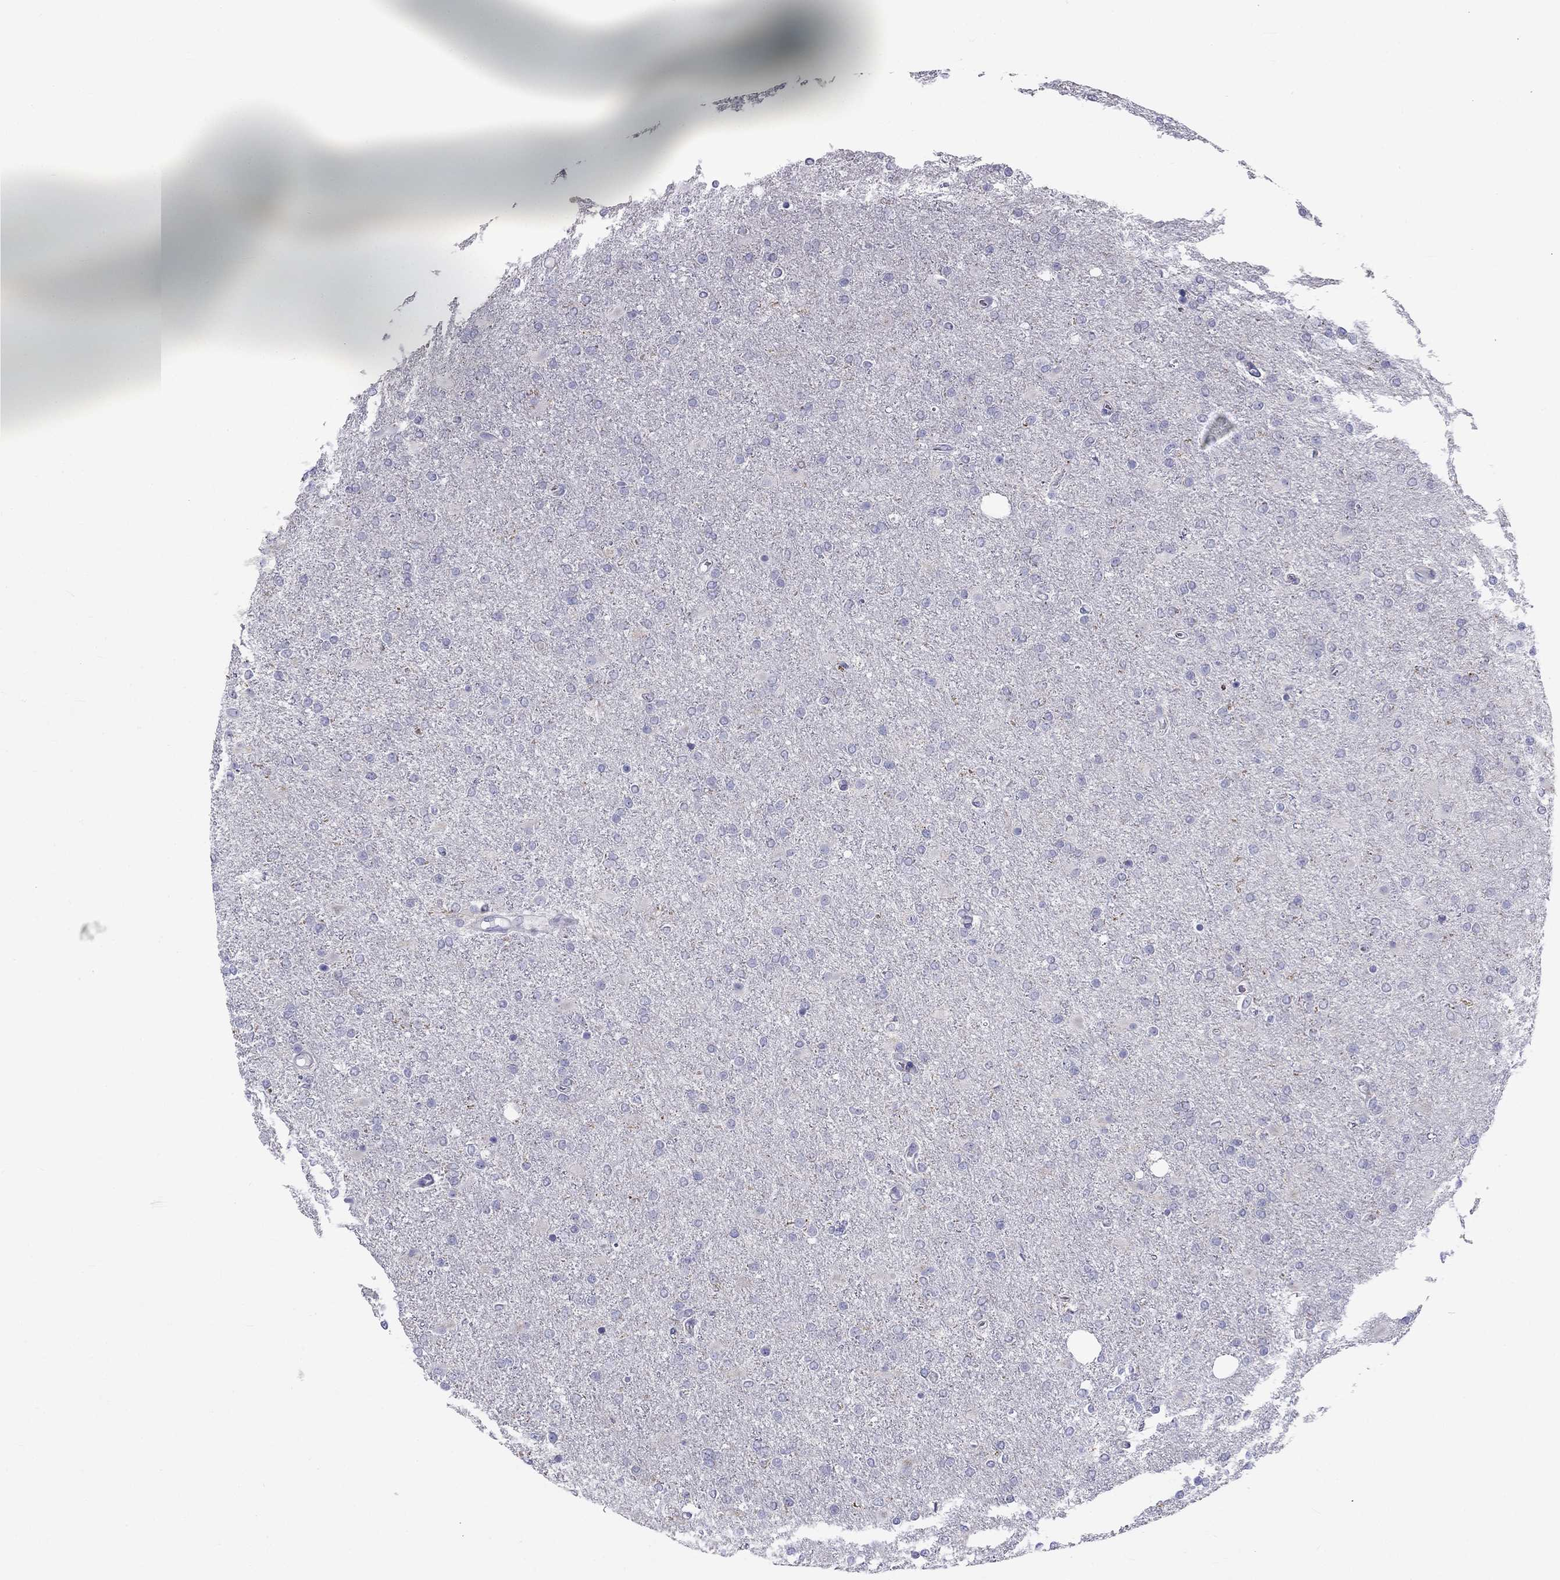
{"staining": {"intensity": "negative", "quantity": "none", "location": "none"}, "tissue": "glioma", "cell_type": "Tumor cells", "image_type": "cancer", "snomed": [{"axis": "morphology", "description": "Glioma, malignant, High grade"}, {"axis": "topography", "description": "Cerebral cortex"}], "caption": "Immunohistochemistry (IHC) of human glioma displays no staining in tumor cells. (DAB IHC, high magnification).", "gene": "CLPSL2", "patient": {"sex": "male", "age": 70}}